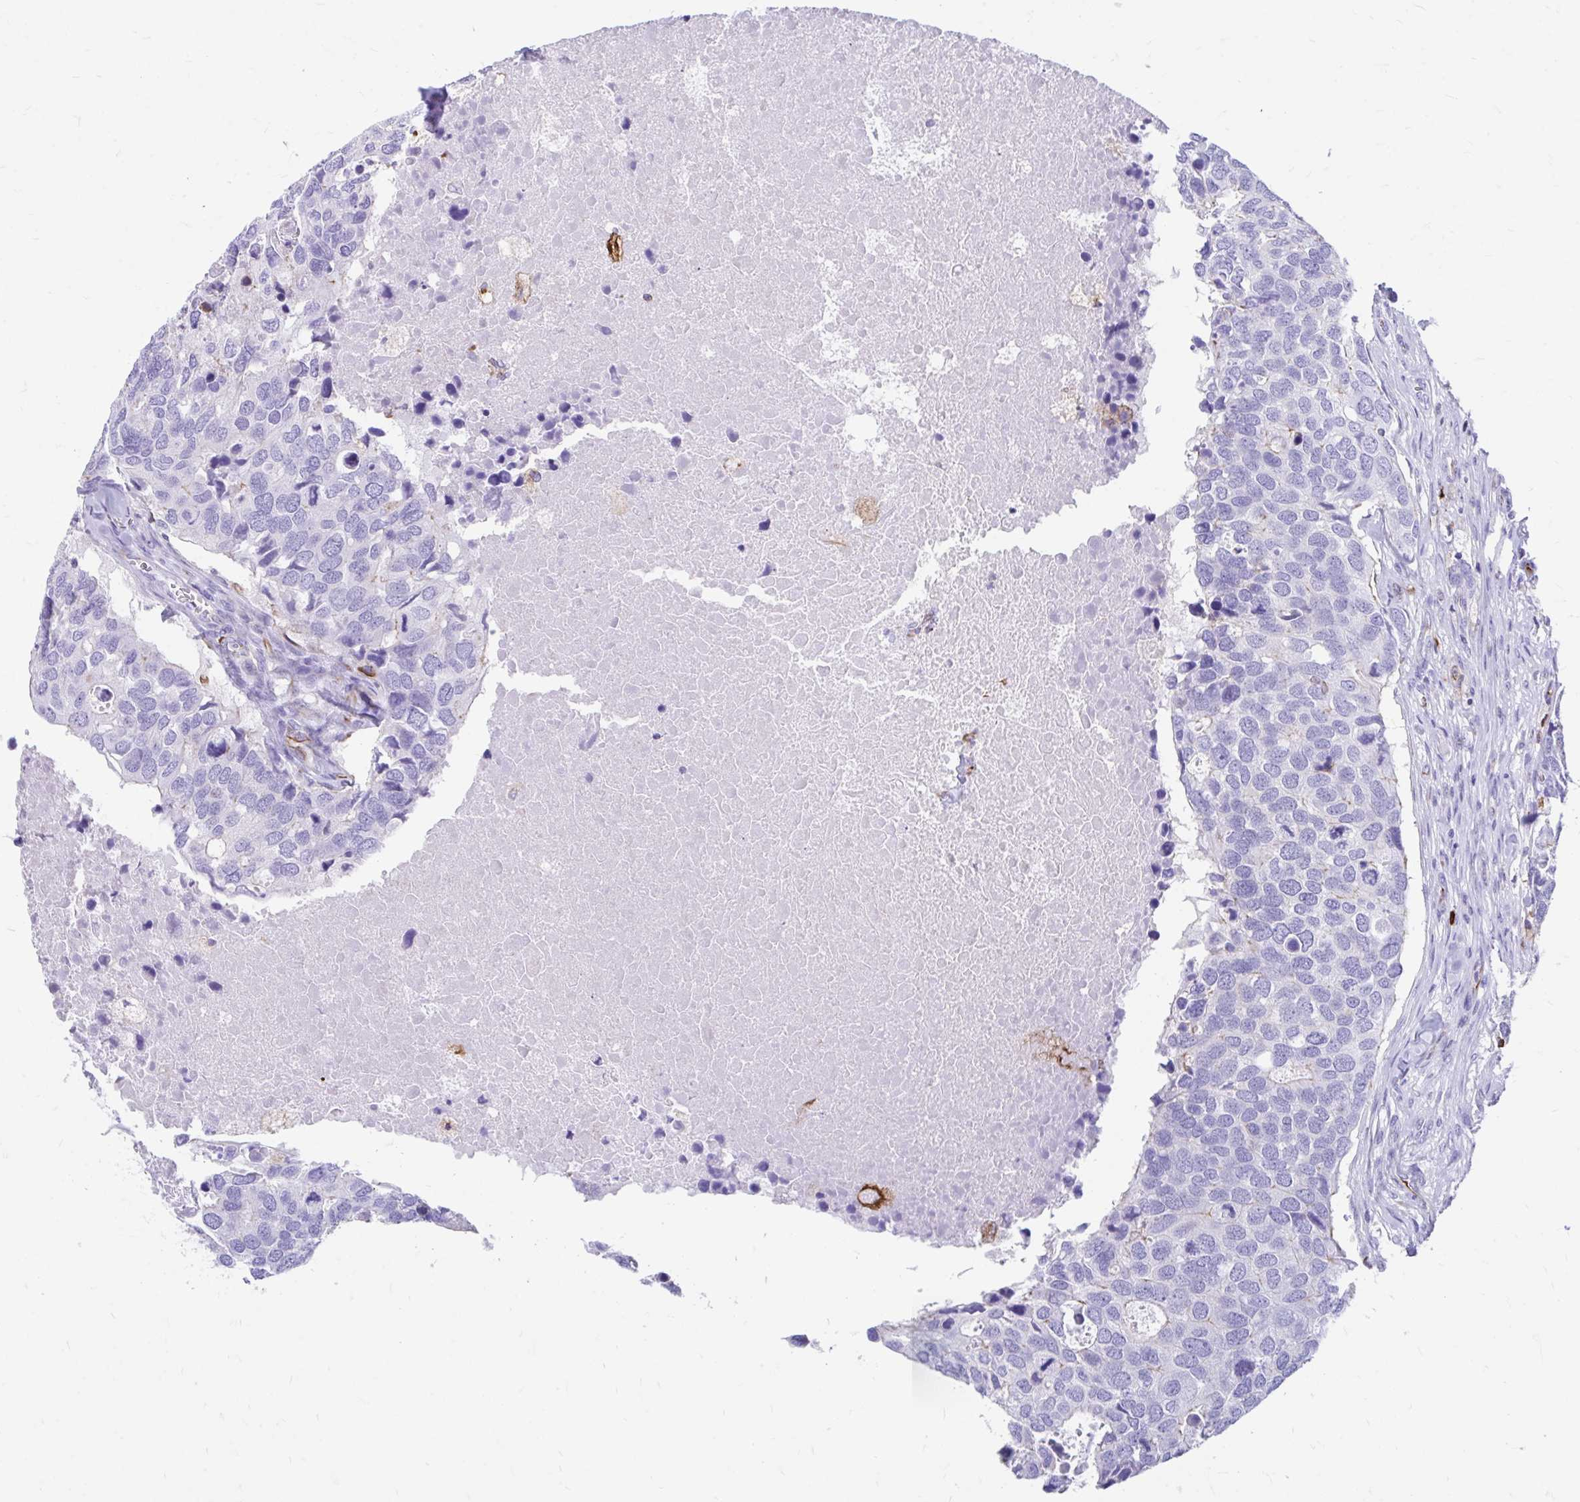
{"staining": {"intensity": "negative", "quantity": "none", "location": "none"}, "tissue": "breast cancer", "cell_type": "Tumor cells", "image_type": "cancer", "snomed": [{"axis": "morphology", "description": "Duct carcinoma"}, {"axis": "topography", "description": "Breast"}], "caption": "Protein analysis of breast cancer reveals no significant staining in tumor cells.", "gene": "ZNF699", "patient": {"sex": "female", "age": 83}}